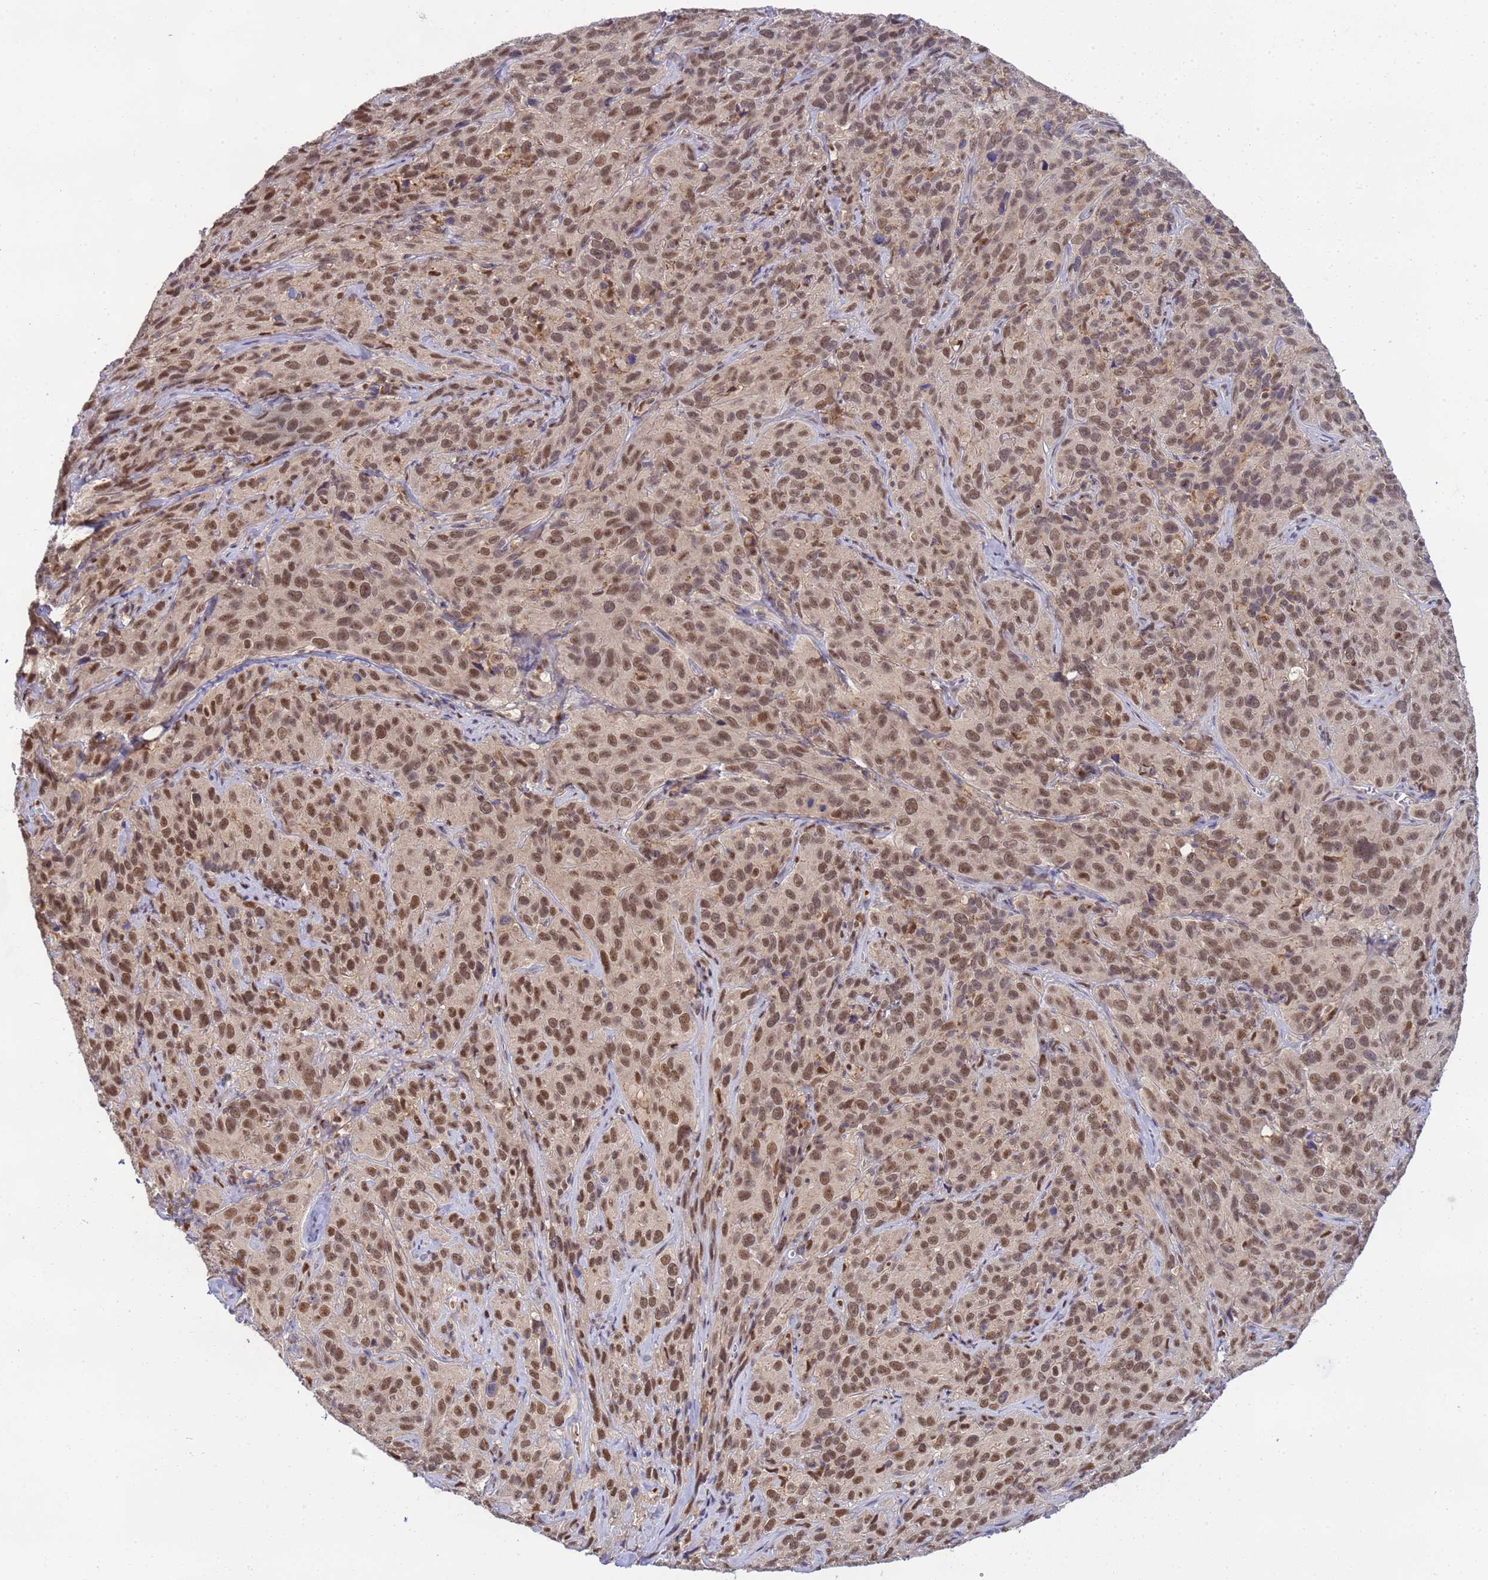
{"staining": {"intensity": "moderate", "quantity": ">75%", "location": "nuclear"}, "tissue": "cervical cancer", "cell_type": "Tumor cells", "image_type": "cancer", "snomed": [{"axis": "morphology", "description": "Squamous cell carcinoma, NOS"}, {"axis": "topography", "description": "Cervix"}], "caption": "Tumor cells show medium levels of moderate nuclear staining in approximately >75% of cells in cervical squamous cell carcinoma.", "gene": "CD53", "patient": {"sex": "female", "age": 51}}